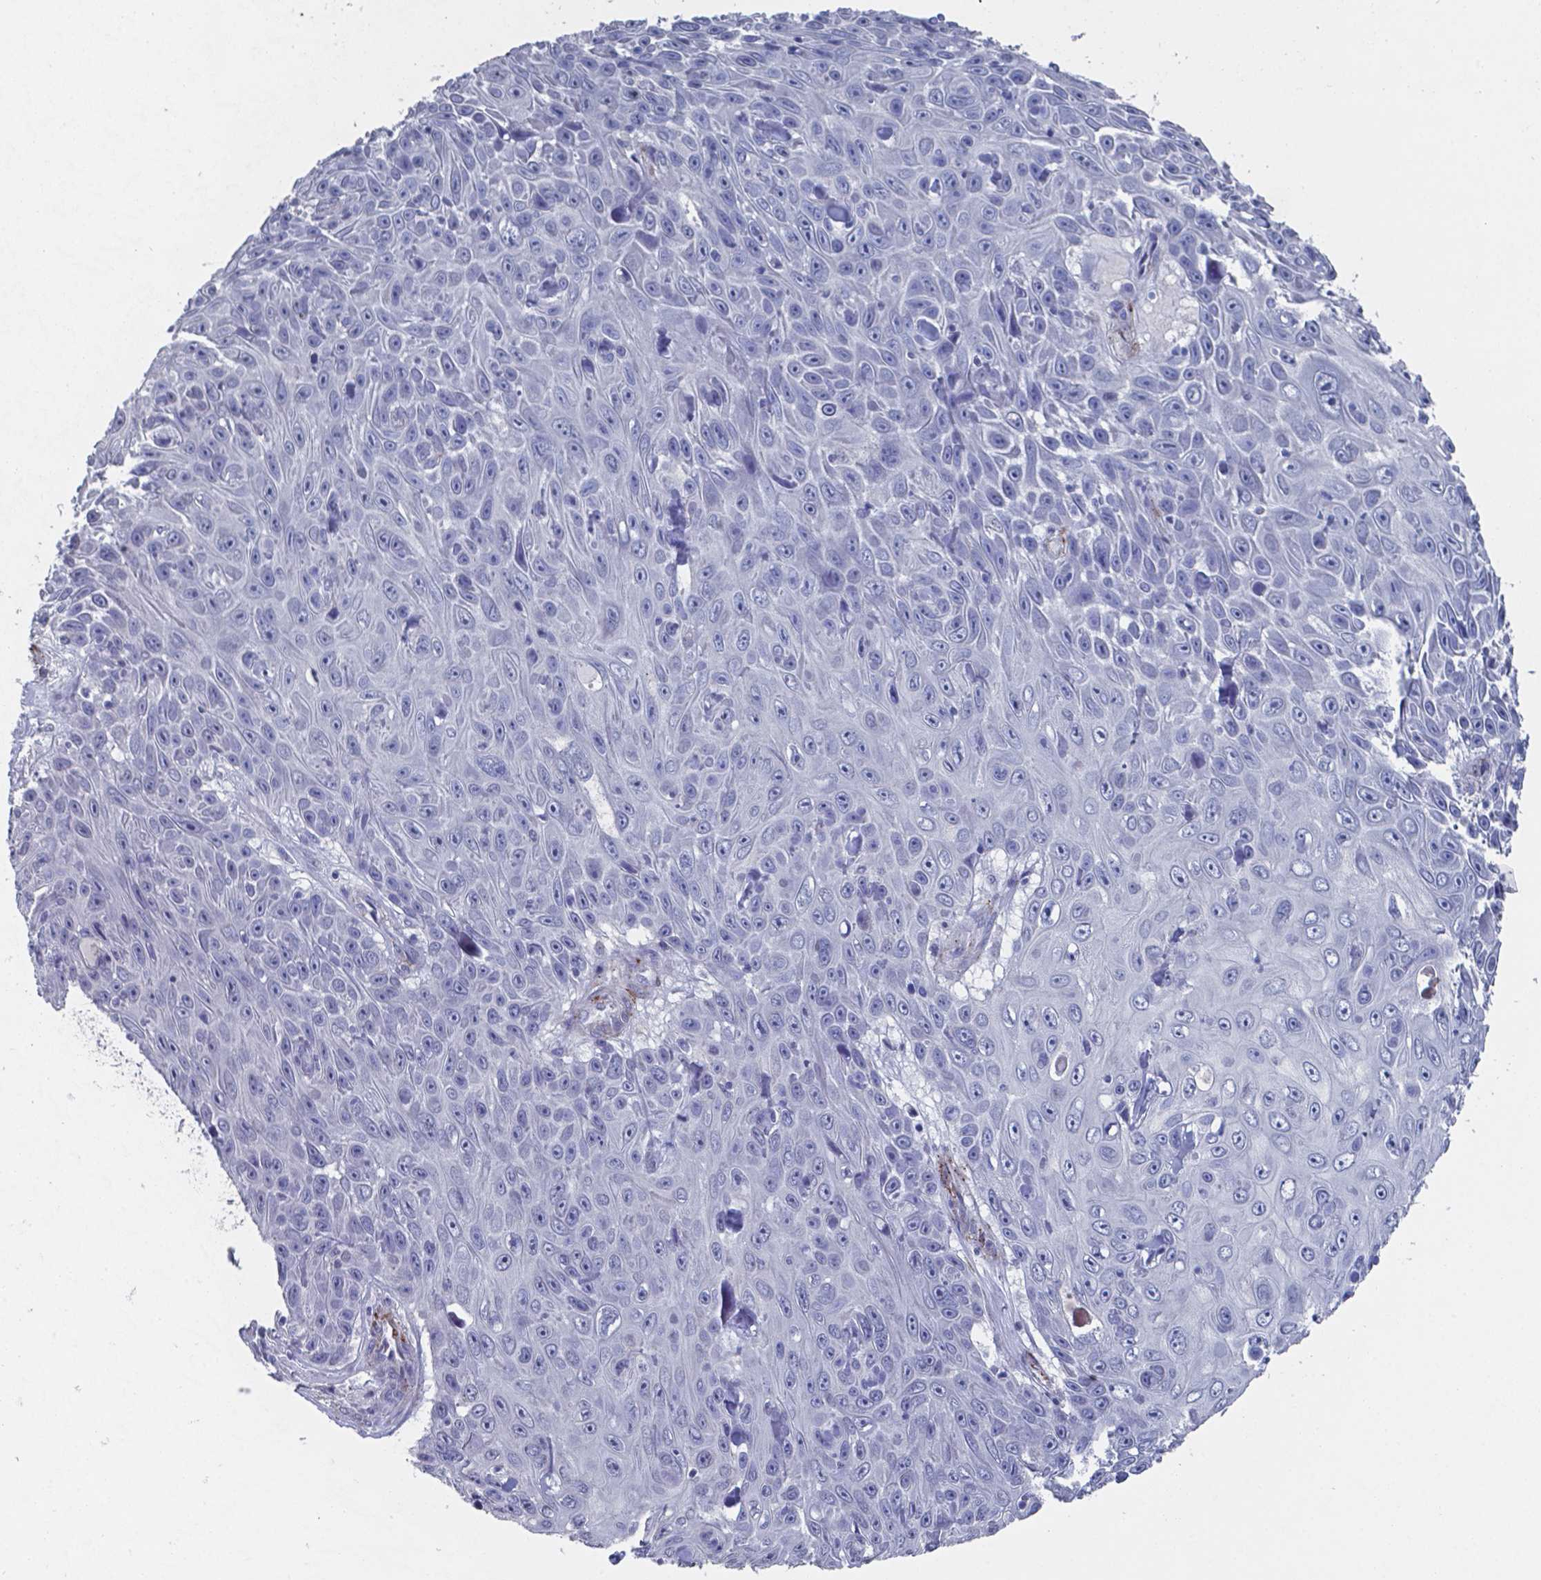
{"staining": {"intensity": "negative", "quantity": "none", "location": "none"}, "tissue": "skin cancer", "cell_type": "Tumor cells", "image_type": "cancer", "snomed": [{"axis": "morphology", "description": "Squamous cell carcinoma, NOS"}, {"axis": "topography", "description": "Skin"}], "caption": "Squamous cell carcinoma (skin) stained for a protein using IHC displays no positivity tumor cells.", "gene": "PLA2R1", "patient": {"sex": "male", "age": 82}}